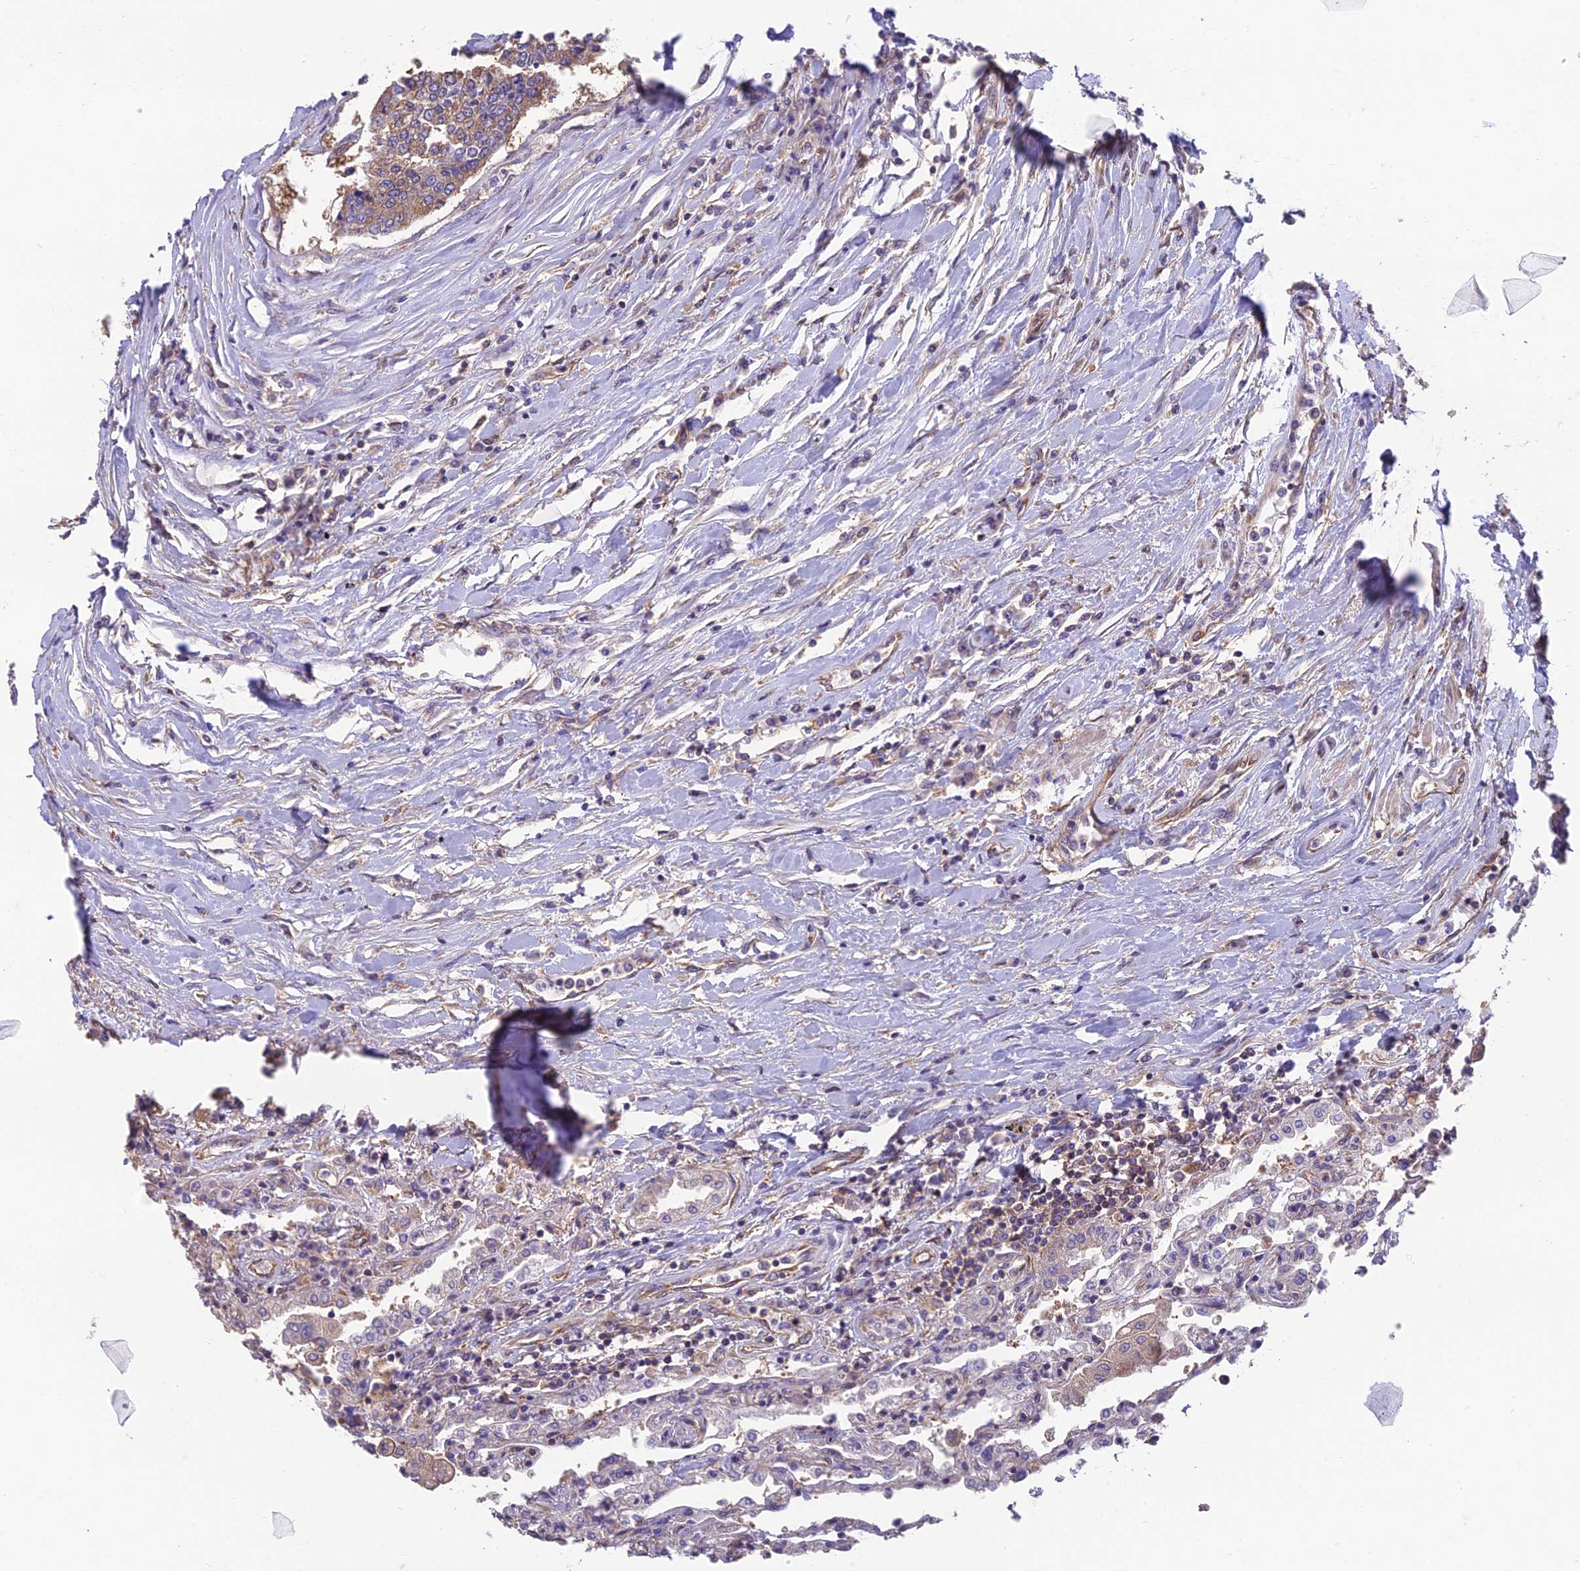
{"staining": {"intensity": "weak", "quantity": "25%-75%", "location": "cytoplasmic/membranous"}, "tissue": "lung", "cell_type": "Alveolar cells", "image_type": "normal", "snomed": [{"axis": "morphology", "description": "Normal tissue, NOS"}, {"axis": "topography", "description": "Bronchus"}, {"axis": "topography", "description": "Lung"}], "caption": "Weak cytoplasmic/membranous staining is seen in about 25%-75% of alveolar cells in unremarkable lung.", "gene": "BLOC1S4", "patient": {"sex": "female", "age": 49}}